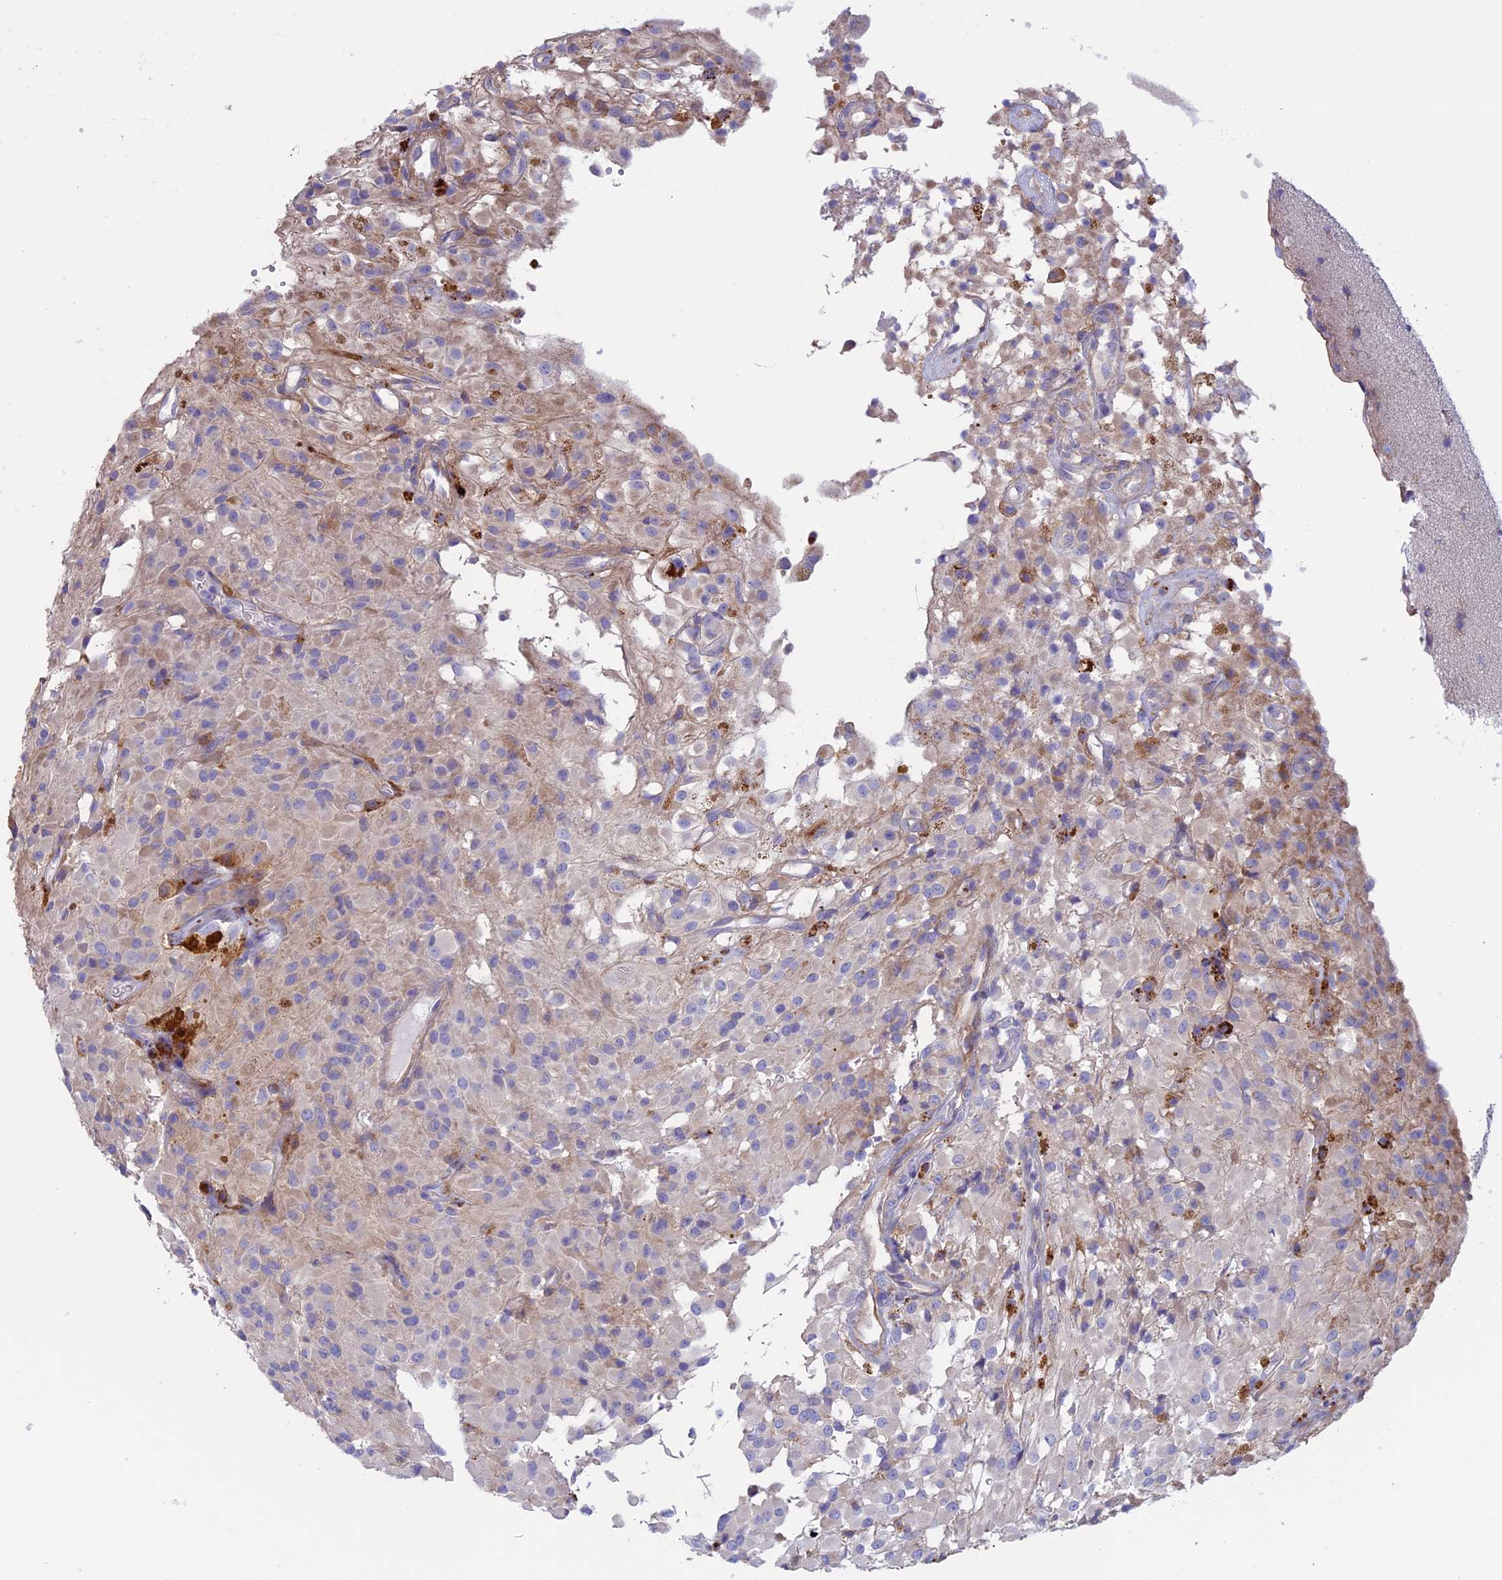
{"staining": {"intensity": "negative", "quantity": "none", "location": "none"}, "tissue": "glioma", "cell_type": "Tumor cells", "image_type": "cancer", "snomed": [{"axis": "morphology", "description": "Glioma, malignant, High grade"}, {"axis": "topography", "description": "Brain"}], "caption": "Immunohistochemistry photomicrograph of high-grade glioma (malignant) stained for a protein (brown), which demonstrates no expression in tumor cells.", "gene": "CNOT6L", "patient": {"sex": "female", "age": 59}}